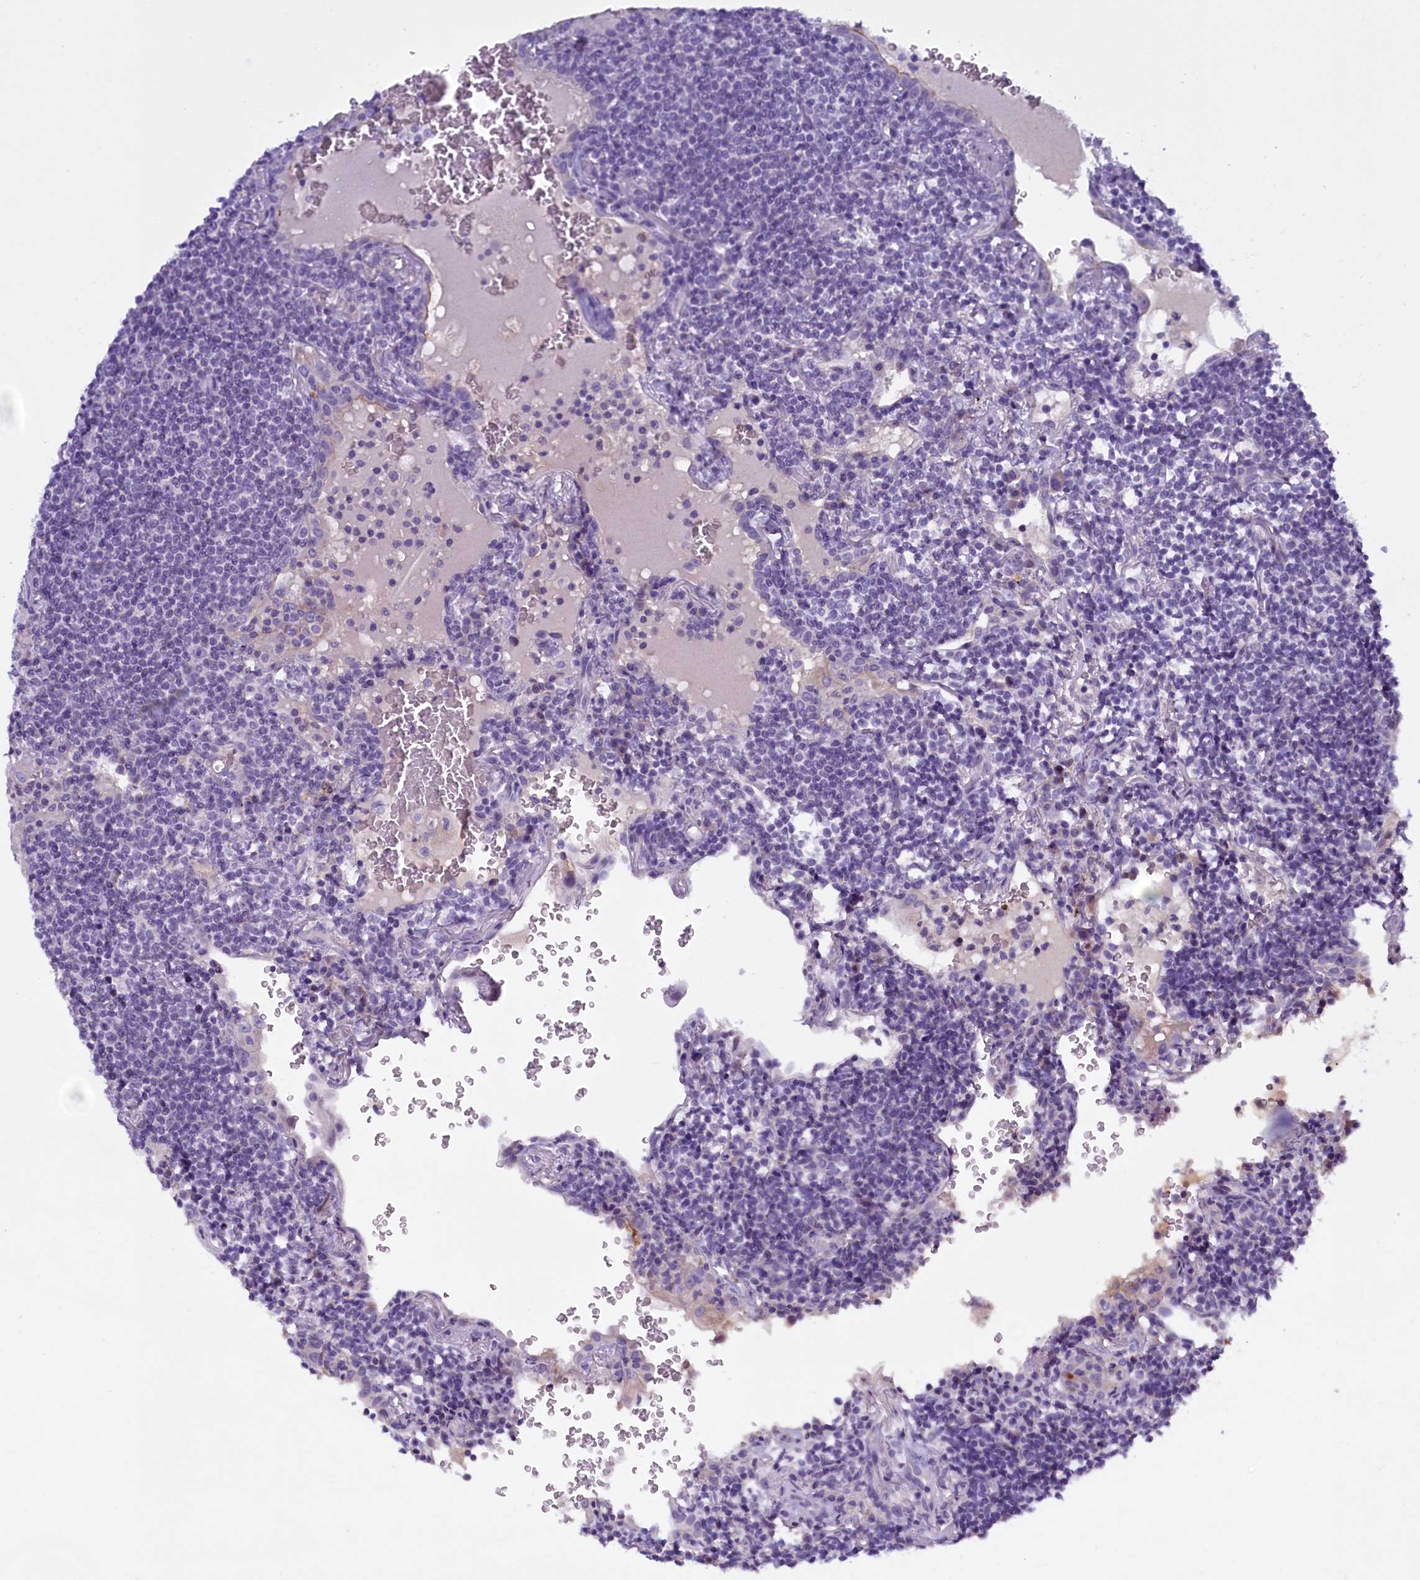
{"staining": {"intensity": "negative", "quantity": "none", "location": "none"}, "tissue": "lymphoma", "cell_type": "Tumor cells", "image_type": "cancer", "snomed": [{"axis": "morphology", "description": "Malignant lymphoma, non-Hodgkin's type, Low grade"}, {"axis": "topography", "description": "Lung"}], "caption": "A high-resolution image shows immunohistochemistry staining of lymphoma, which displays no significant staining in tumor cells.", "gene": "RTTN", "patient": {"sex": "female", "age": 71}}